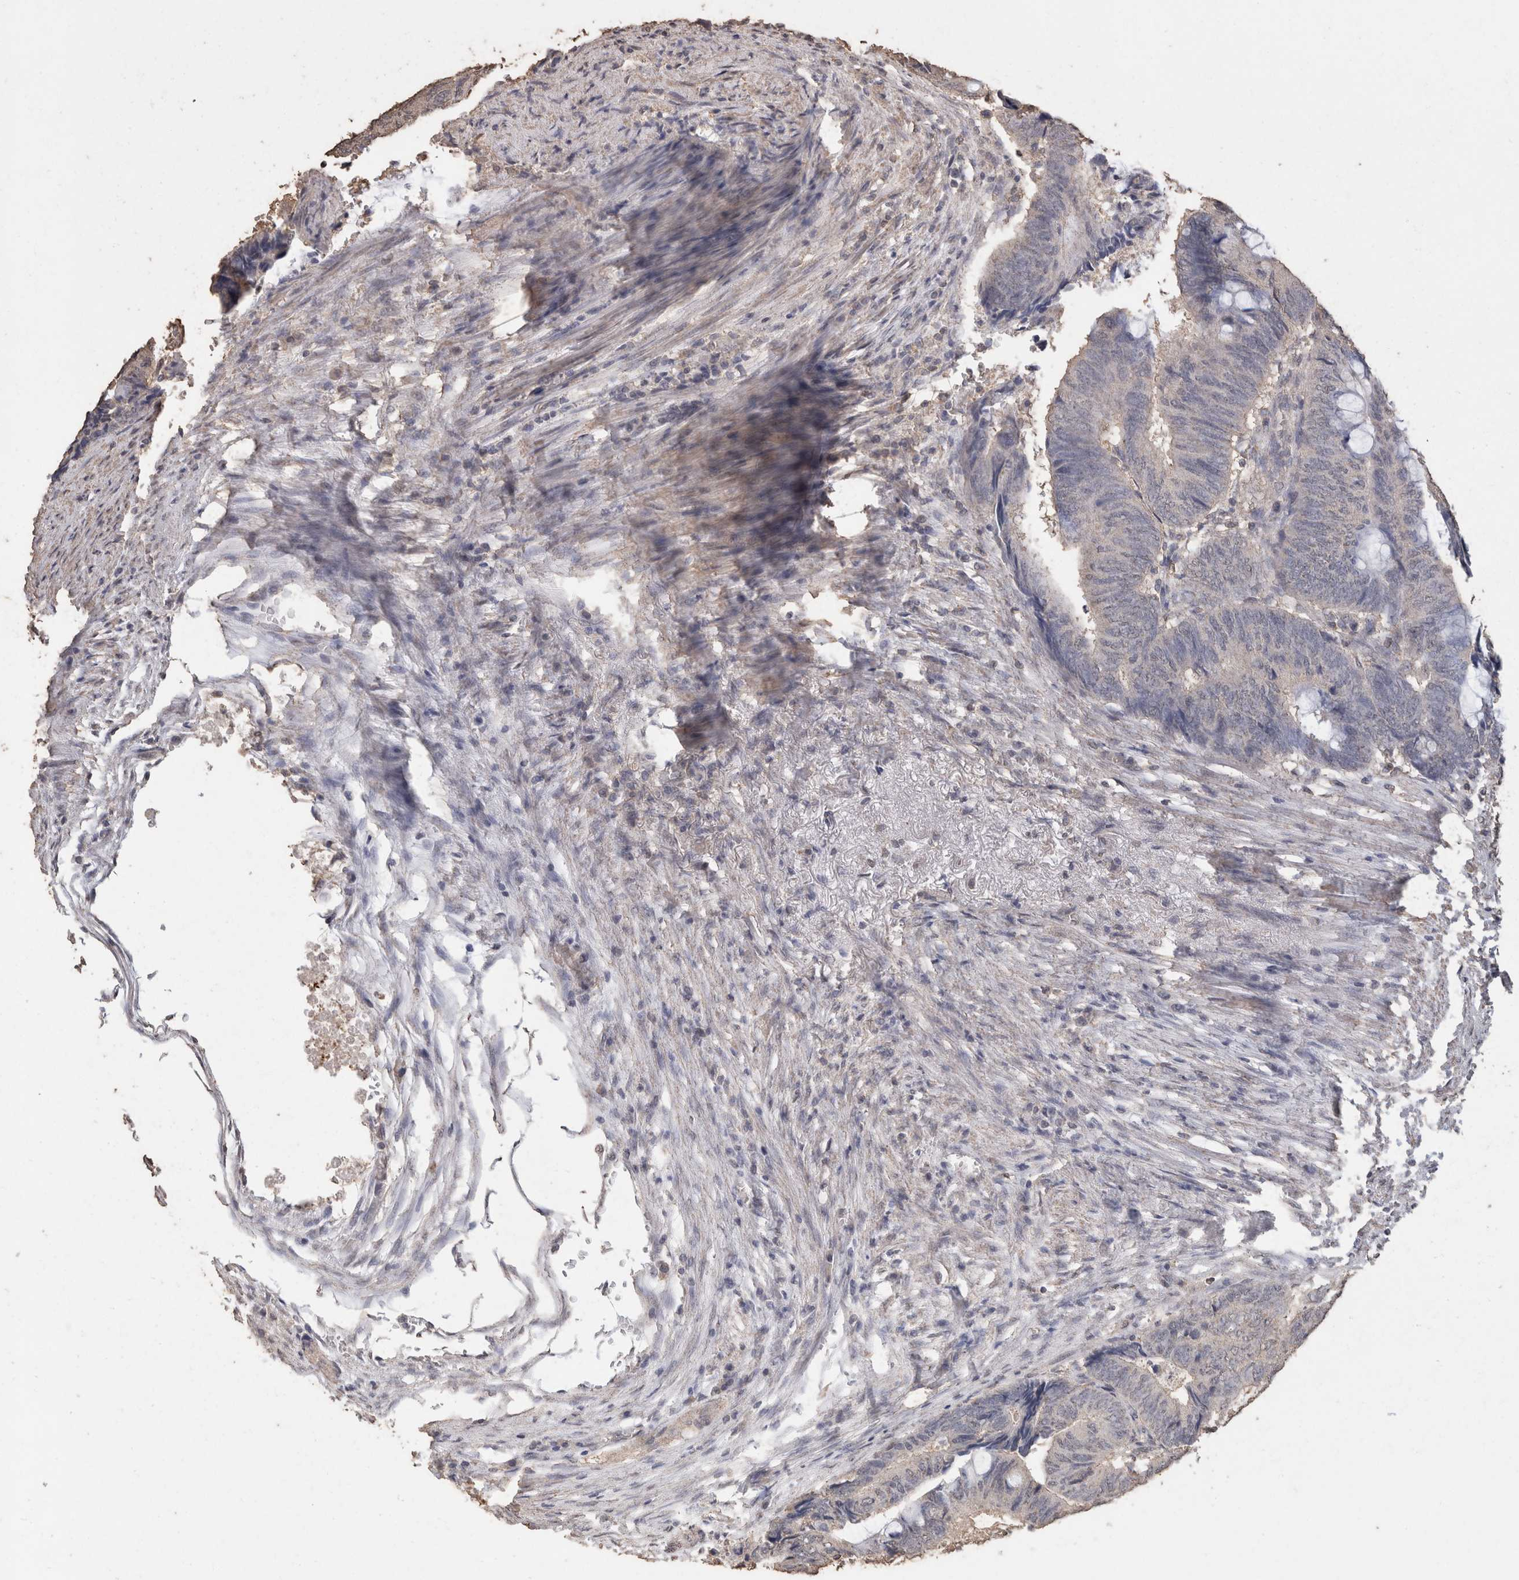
{"staining": {"intensity": "negative", "quantity": "none", "location": "none"}, "tissue": "colorectal cancer", "cell_type": "Tumor cells", "image_type": "cancer", "snomed": [{"axis": "morphology", "description": "Normal tissue, NOS"}, {"axis": "morphology", "description": "Adenocarcinoma, NOS"}, {"axis": "topography", "description": "Rectum"}, {"axis": "topography", "description": "Peripheral nerve tissue"}], "caption": "This is an immunohistochemistry (IHC) micrograph of colorectal cancer (adenocarcinoma). There is no staining in tumor cells.", "gene": "CX3CL1", "patient": {"sex": "male", "age": 92}}